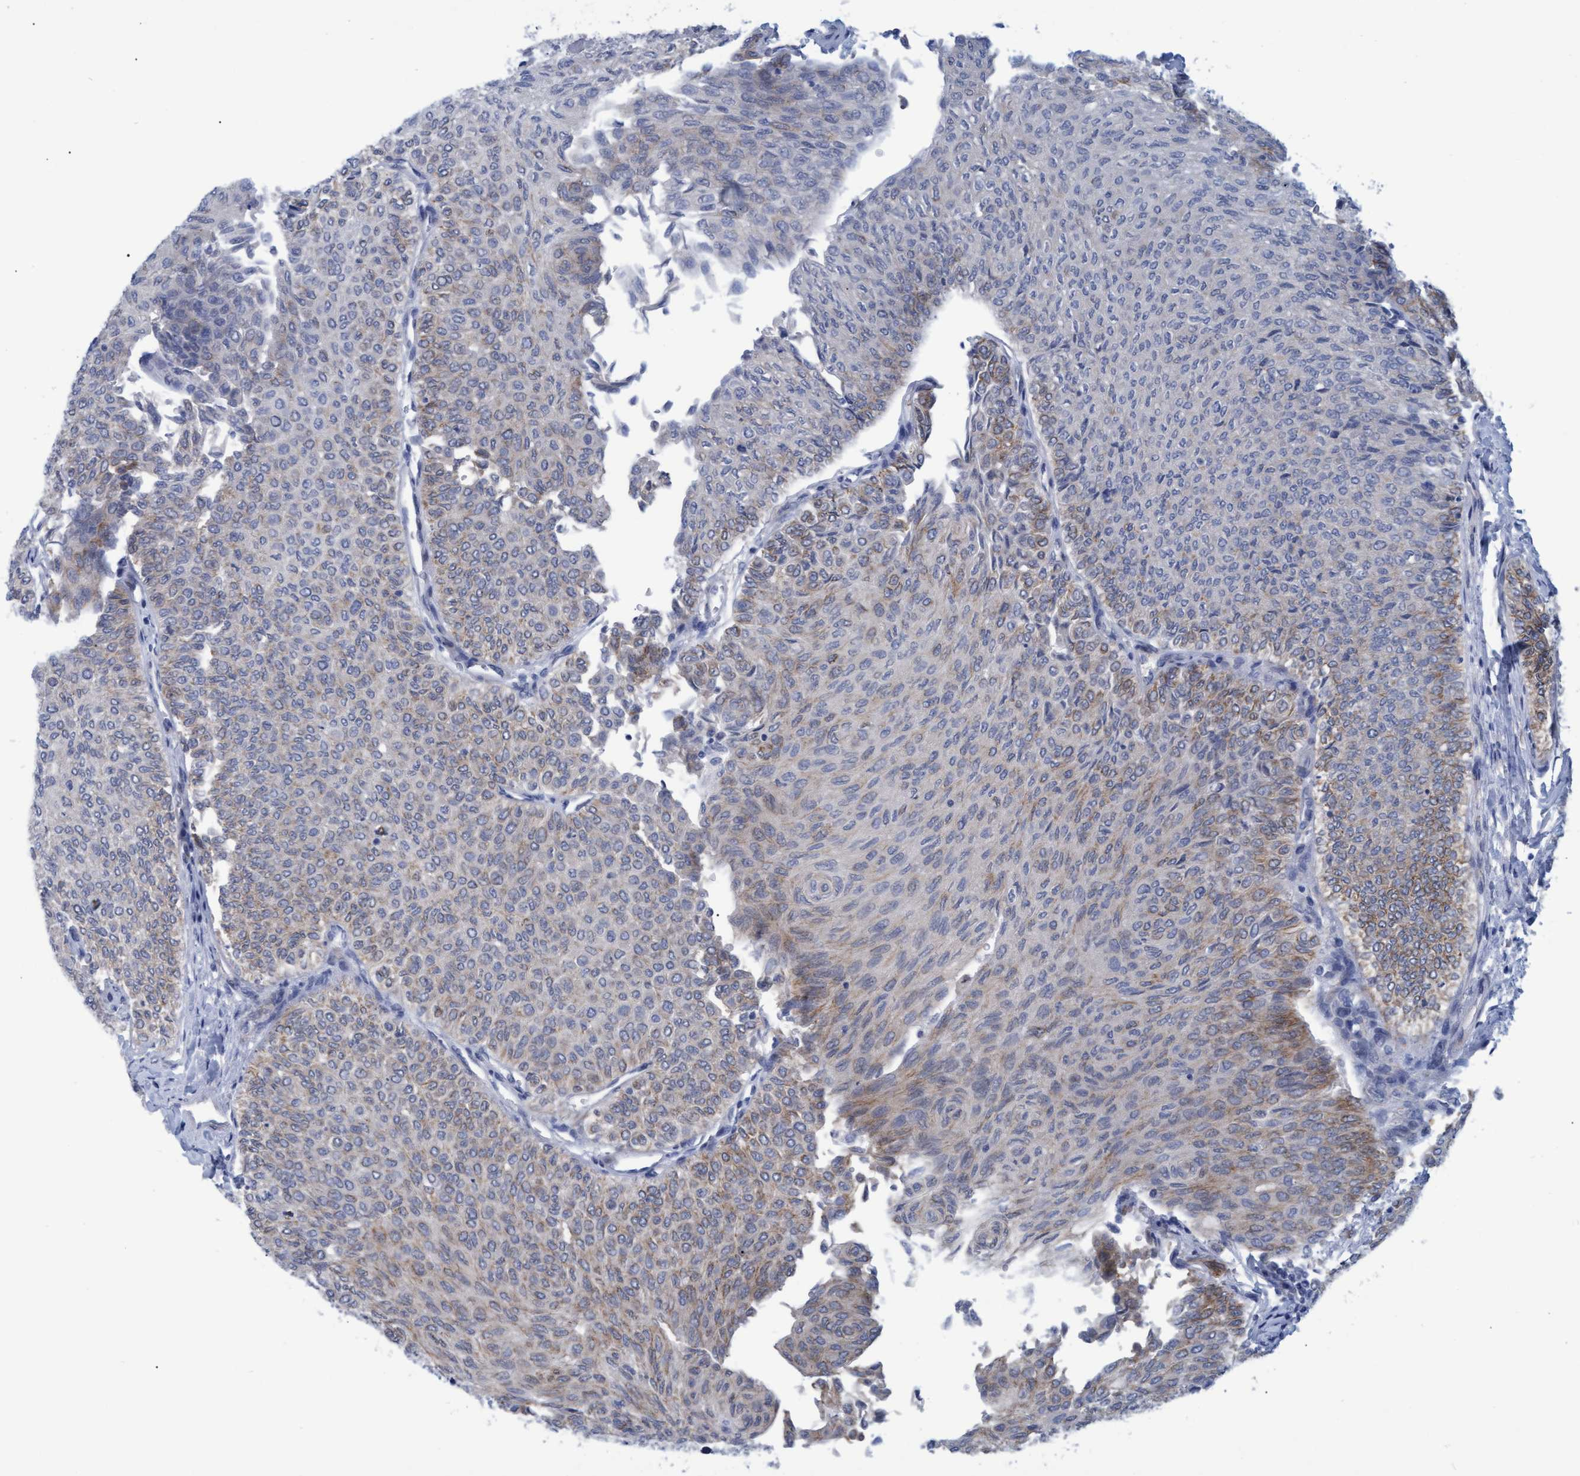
{"staining": {"intensity": "moderate", "quantity": "<25%", "location": "cytoplasmic/membranous"}, "tissue": "urothelial cancer", "cell_type": "Tumor cells", "image_type": "cancer", "snomed": [{"axis": "morphology", "description": "Urothelial carcinoma, Low grade"}, {"axis": "topography", "description": "Urinary bladder"}], "caption": "Urothelial cancer stained for a protein (brown) displays moderate cytoplasmic/membranous positive positivity in about <25% of tumor cells.", "gene": "SSTR3", "patient": {"sex": "male", "age": 78}}